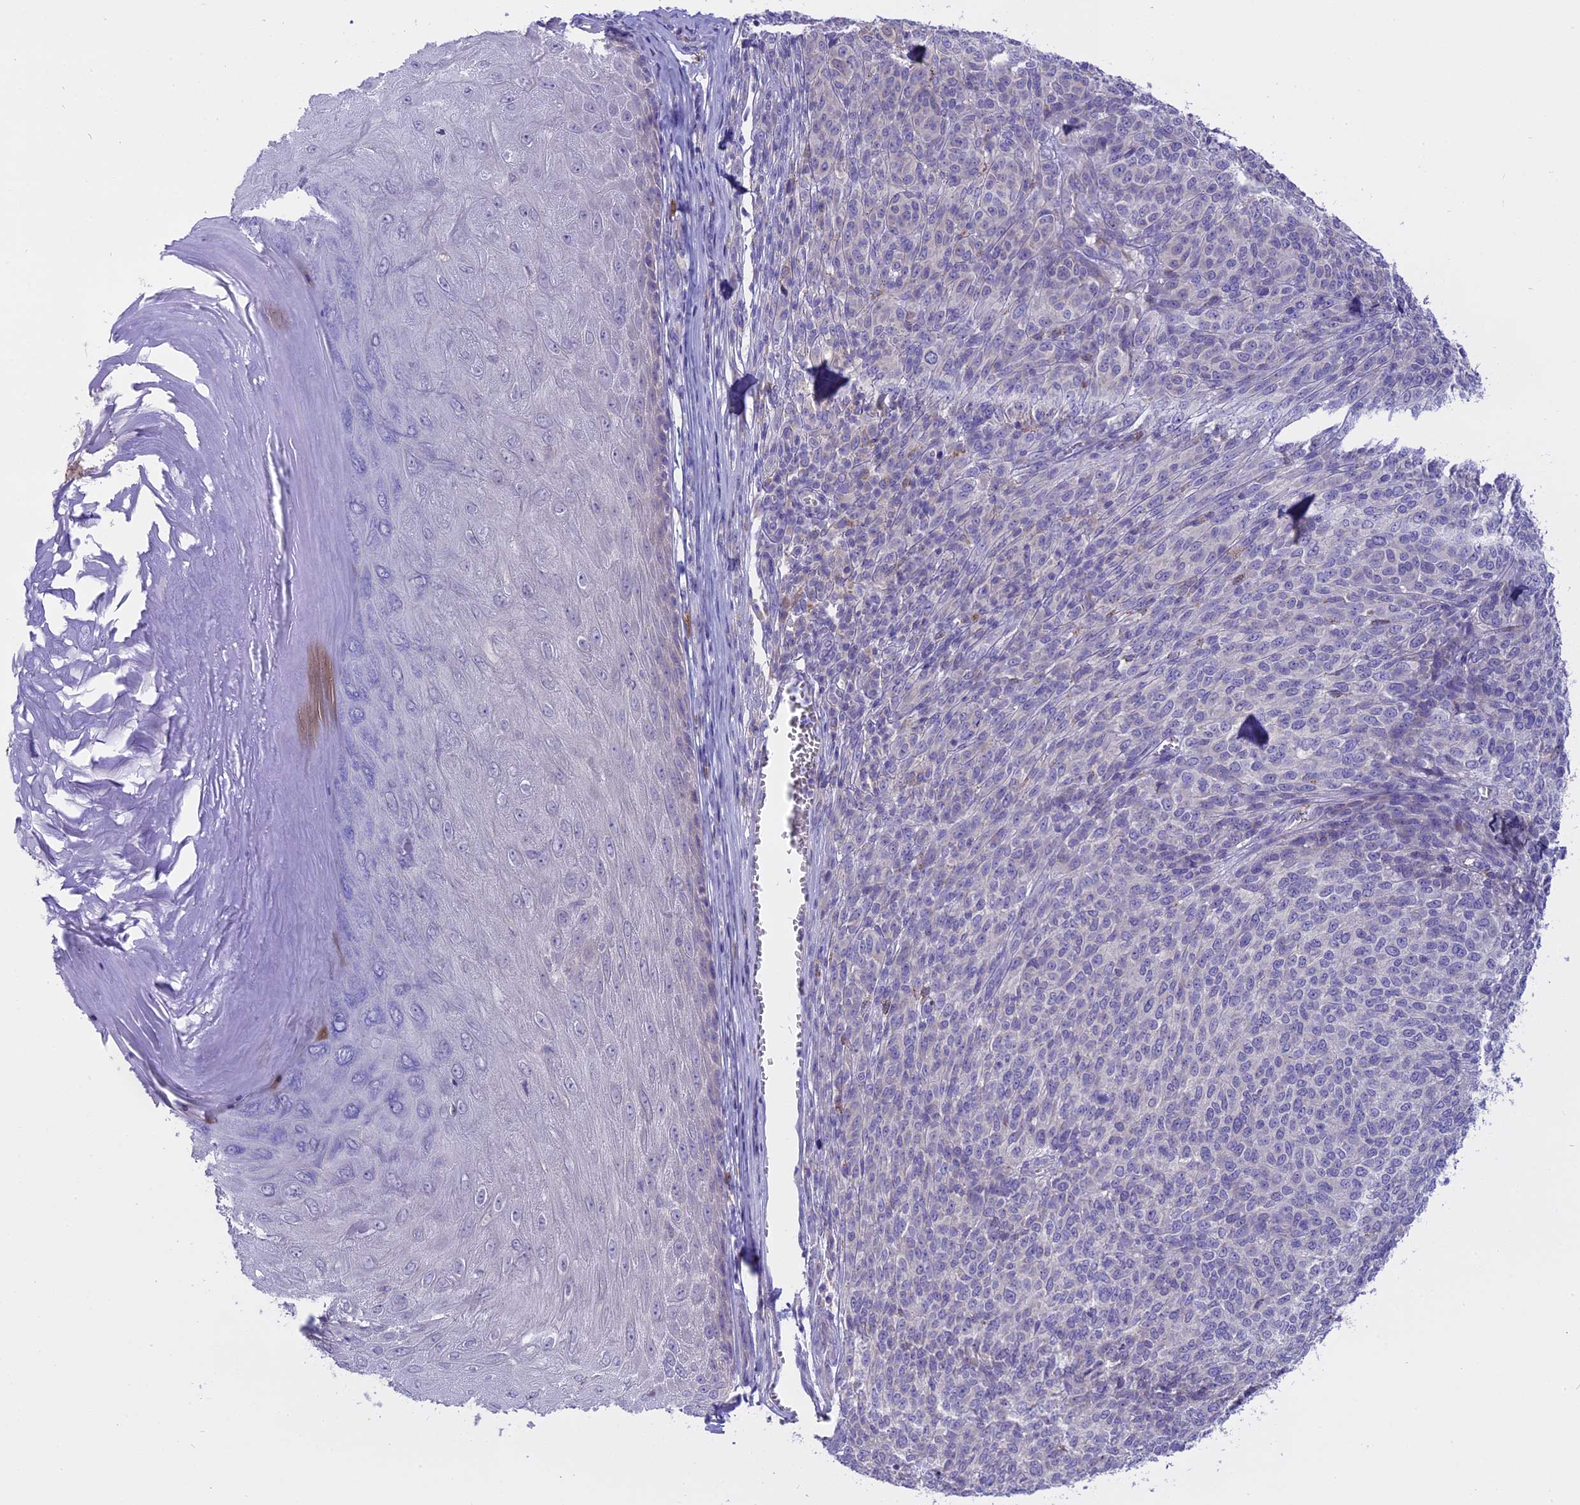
{"staining": {"intensity": "negative", "quantity": "none", "location": "none"}, "tissue": "melanoma", "cell_type": "Tumor cells", "image_type": "cancer", "snomed": [{"axis": "morphology", "description": "Malignant melanoma, NOS"}, {"axis": "topography", "description": "Skin"}], "caption": "The immunohistochemistry (IHC) histopathology image has no significant staining in tumor cells of melanoma tissue.", "gene": "LYPD6", "patient": {"sex": "male", "age": 49}}